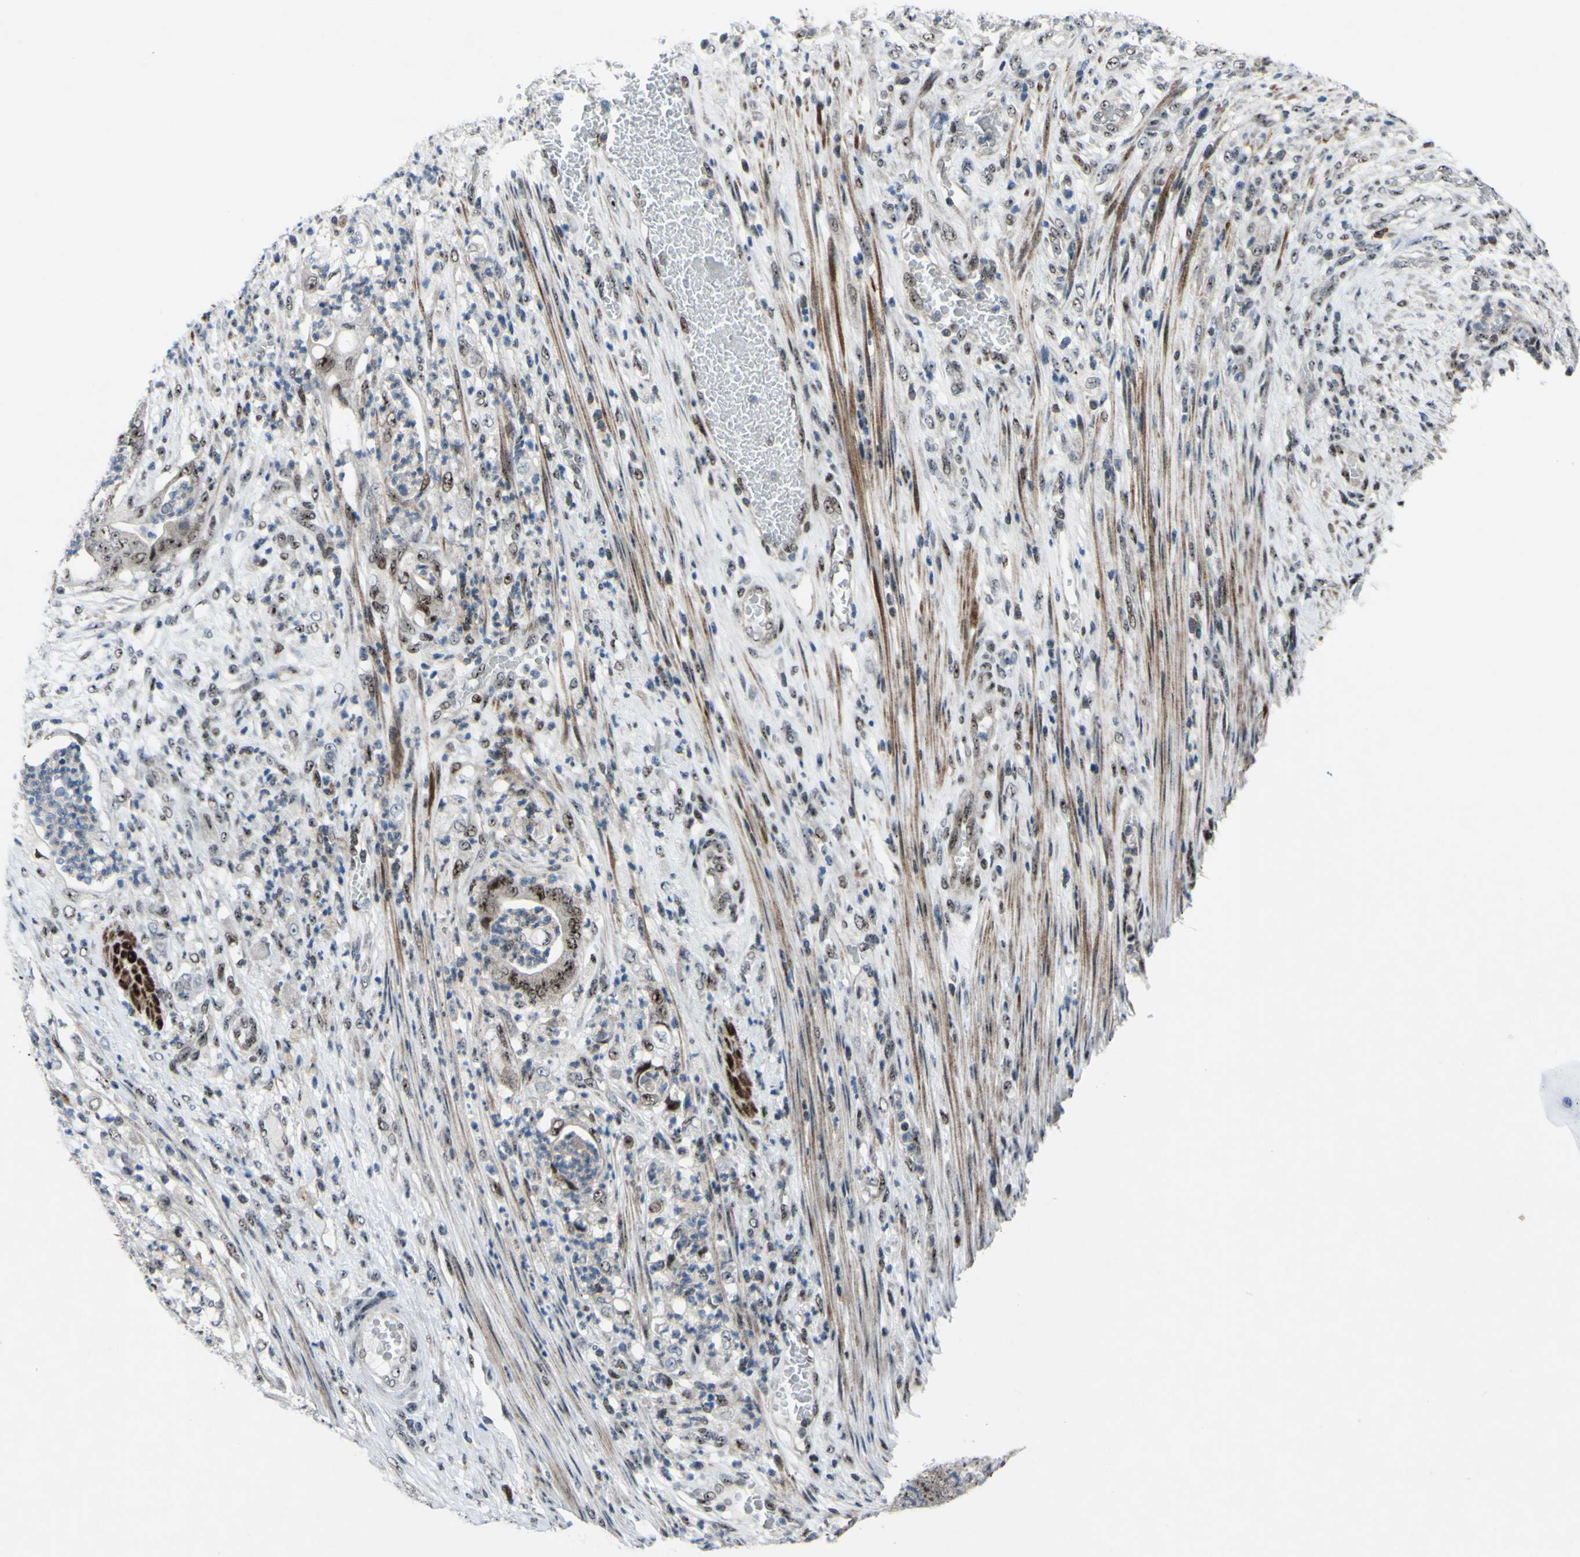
{"staining": {"intensity": "moderate", "quantity": ">75%", "location": "nuclear"}, "tissue": "stomach cancer", "cell_type": "Tumor cells", "image_type": "cancer", "snomed": [{"axis": "morphology", "description": "Adenocarcinoma, NOS"}, {"axis": "topography", "description": "Stomach"}], "caption": "Immunohistochemistry photomicrograph of adenocarcinoma (stomach) stained for a protein (brown), which exhibits medium levels of moderate nuclear positivity in approximately >75% of tumor cells.", "gene": "POLR1A", "patient": {"sex": "female", "age": 73}}